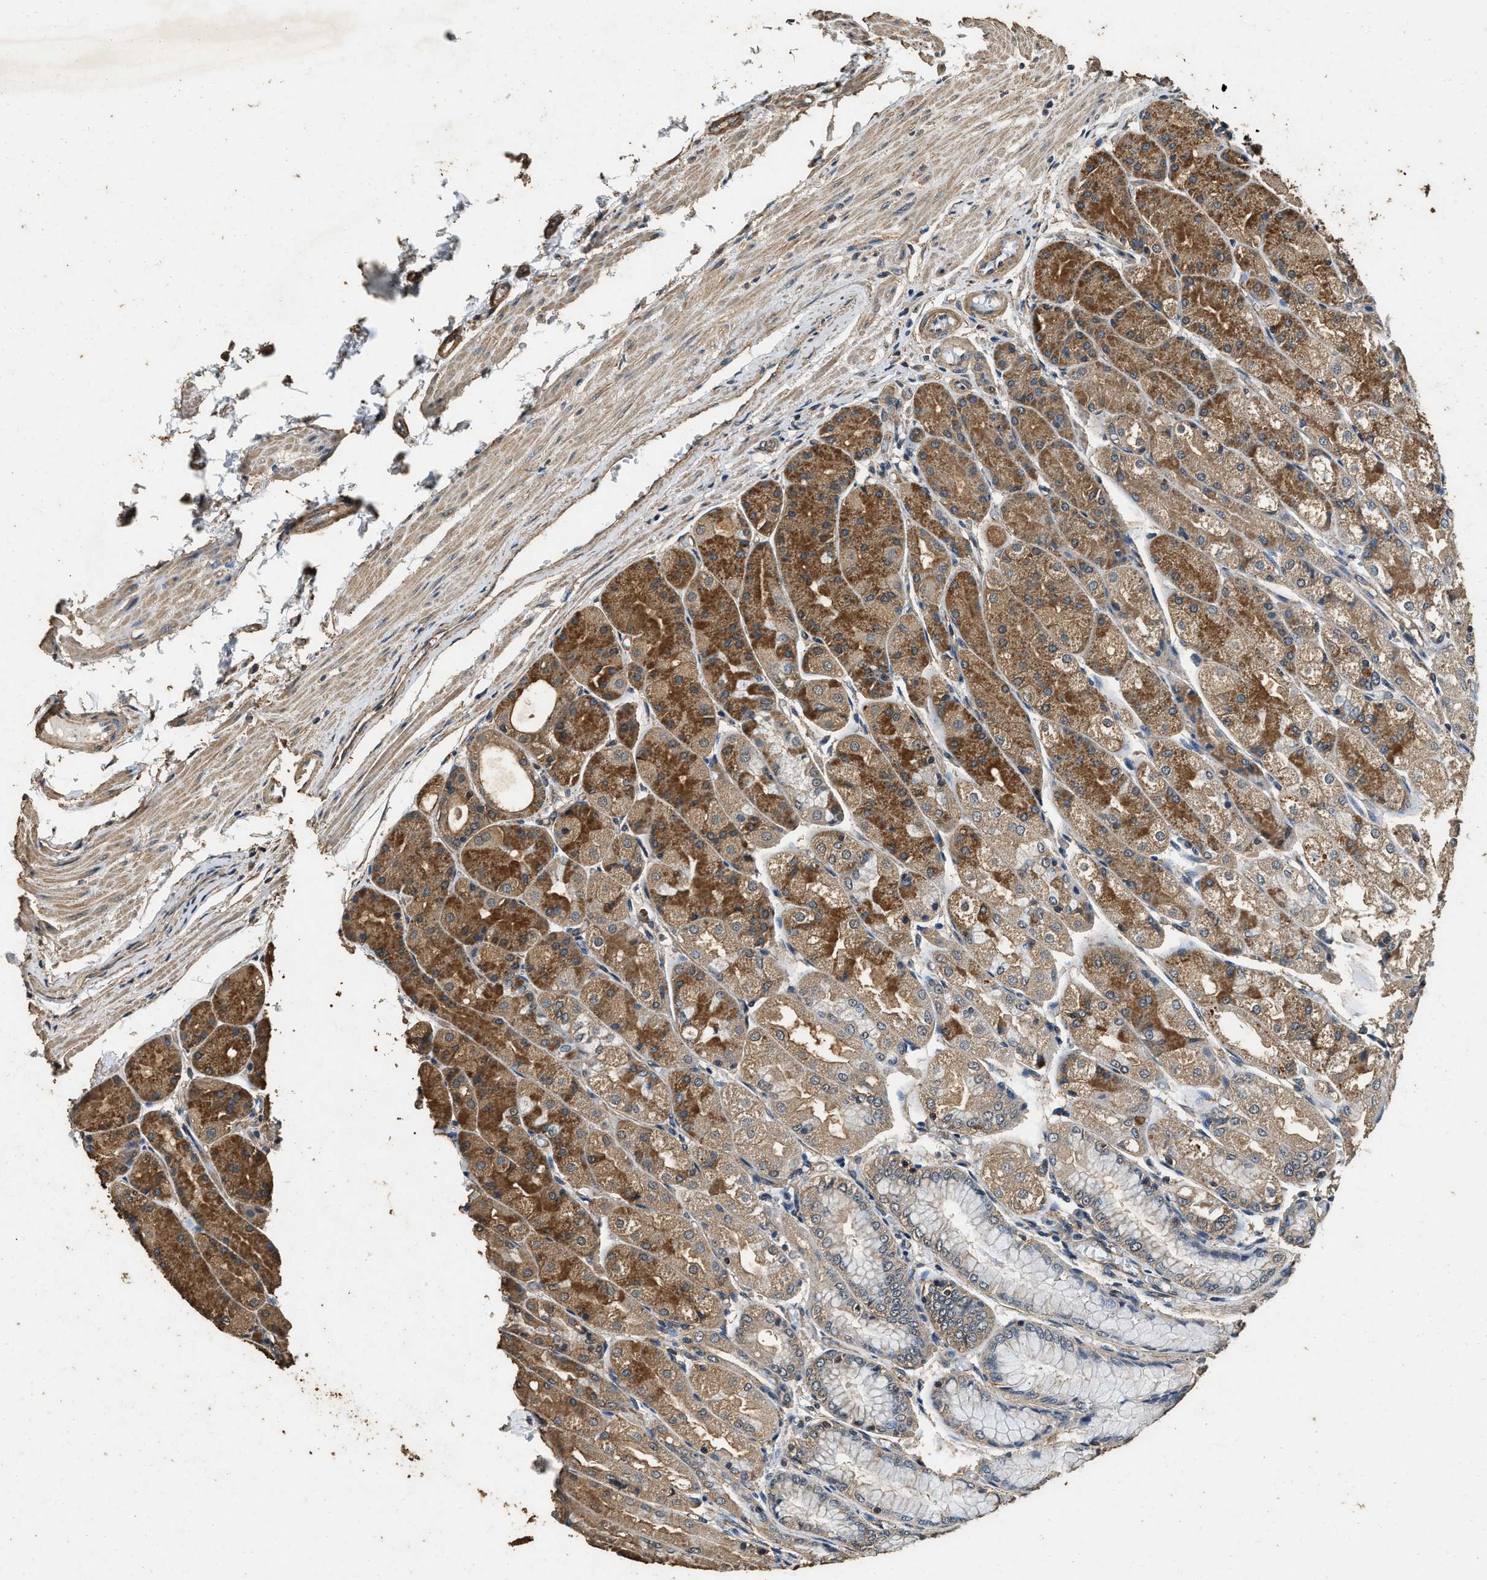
{"staining": {"intensity": "strong", "quantity": "25%-75%", "location": "cytoplasmic/membranous"}, "tissue": "stomach", "cell_type": "Glandular cells", "image_type": "normal", "snomed": [{"axis": "morphology", "description": "Normal tissue, NOS"}, {"axis": "topography", "description": "Stomach, upper"}], "caption": "This image shows immunohistochemistry (IHC) staining of normal human stomach, with high strong cytoplasmic/membranous staining in about 25%-75% of glandular cells.", "gene": "MIB1", "patient": {"sex": "male", "age": 72}}